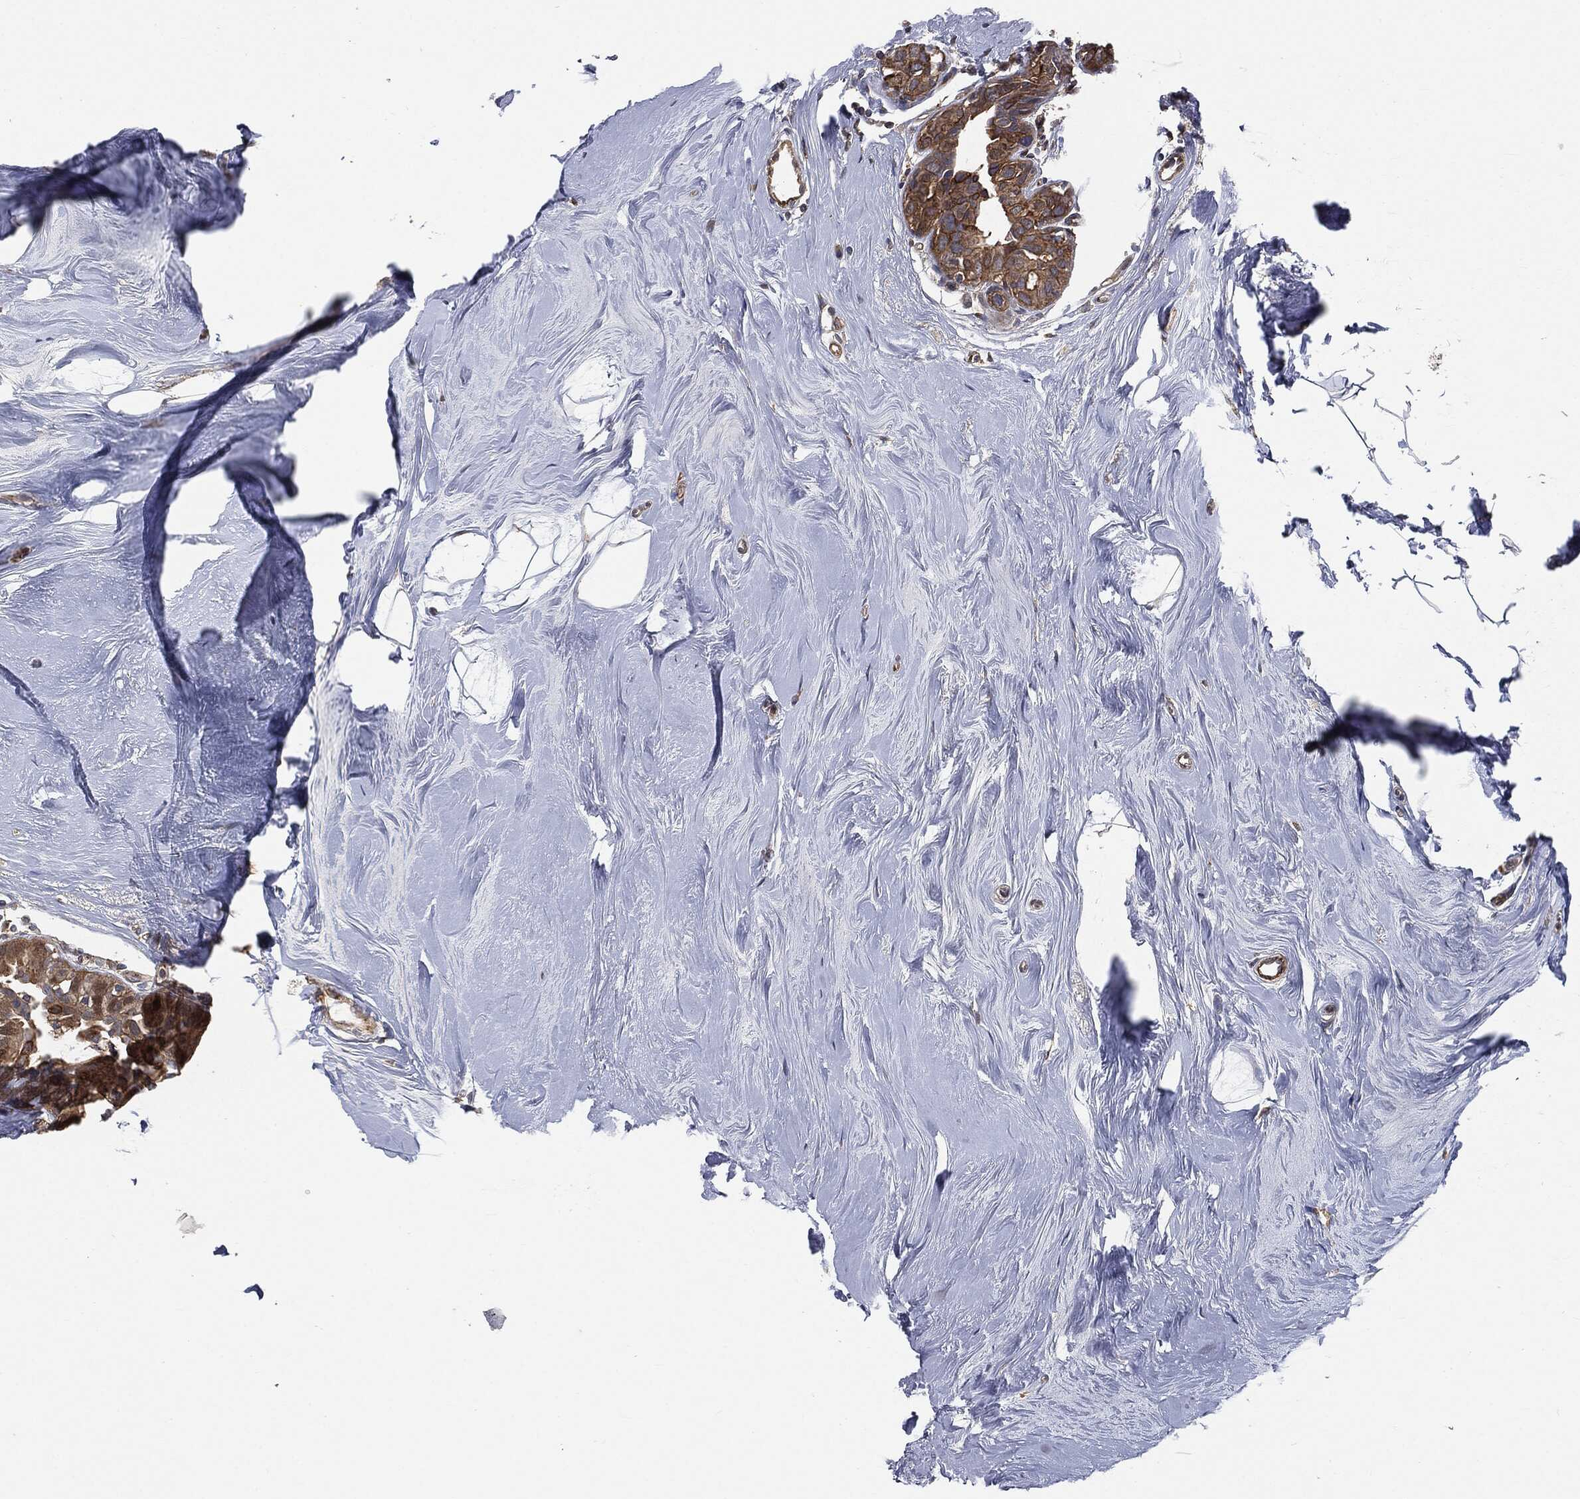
{"staining": {"intensity": "strong", "quantity": ">75%", "location": "cytoplasmic/membranous"}, "tissue": "breast cancer", "cell_type": "Tumor cells", "image_type": "cancer", "snomed": [{"axis": "morphology", "description": "Duct carcinoma"}, {"axis": "topography", "description": "Breast"}], "caption": "Protein analysis of breast cancer (invasive ductal carcinoma) tissue displays strong cytoplasmic/membranous expression in approximately >75% of tumor cells. The staining was performed using DAB (3,3'-diaminobenzidine), with brown indicating positive protein expression. Nuclei are stained blue with hematoxylin.", "gene": "EPS15L1", "patient": {"sex": "female", "age": 55}}